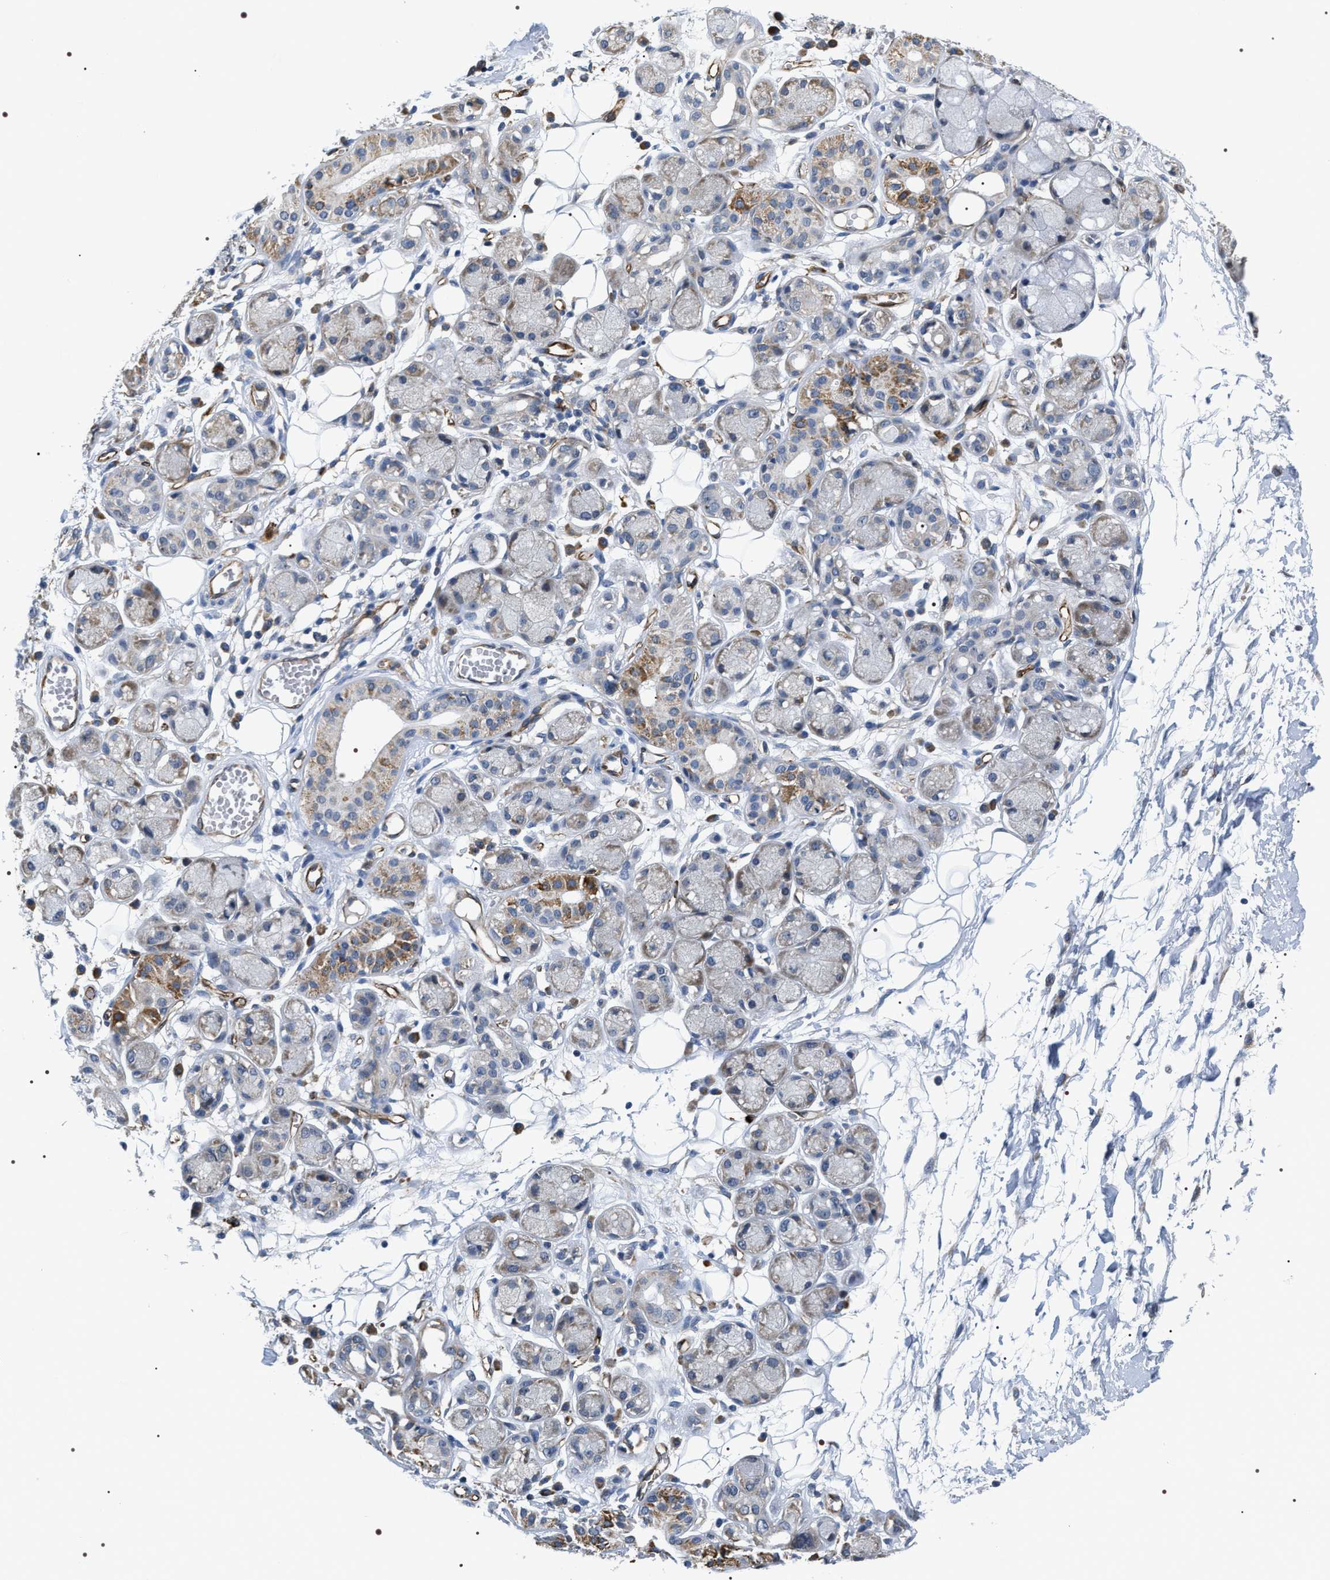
{"staining": {"intensity": "negative", "quantity": "none", "location": "none"}, "tissue": "adipose tissue", "cell_type": "Adipocytes", "image_type": "normal", "snomed": [{"axis": "morphology", "description": "Normal tissue, NOS"}, {"axis": "morphology", "description": "Inflammation, NOS"}, {"axis": "topography", "description": "Salivary gland"}, {"axis": "topography", "description": "Peripheral nerve tissue"}], "caption": "This is an IHC micrograph of normal adipose tissue. There is no staining in adipocytes.", "gene": "PKD1L1", "patient": {"sex": "female", "age": 75}}